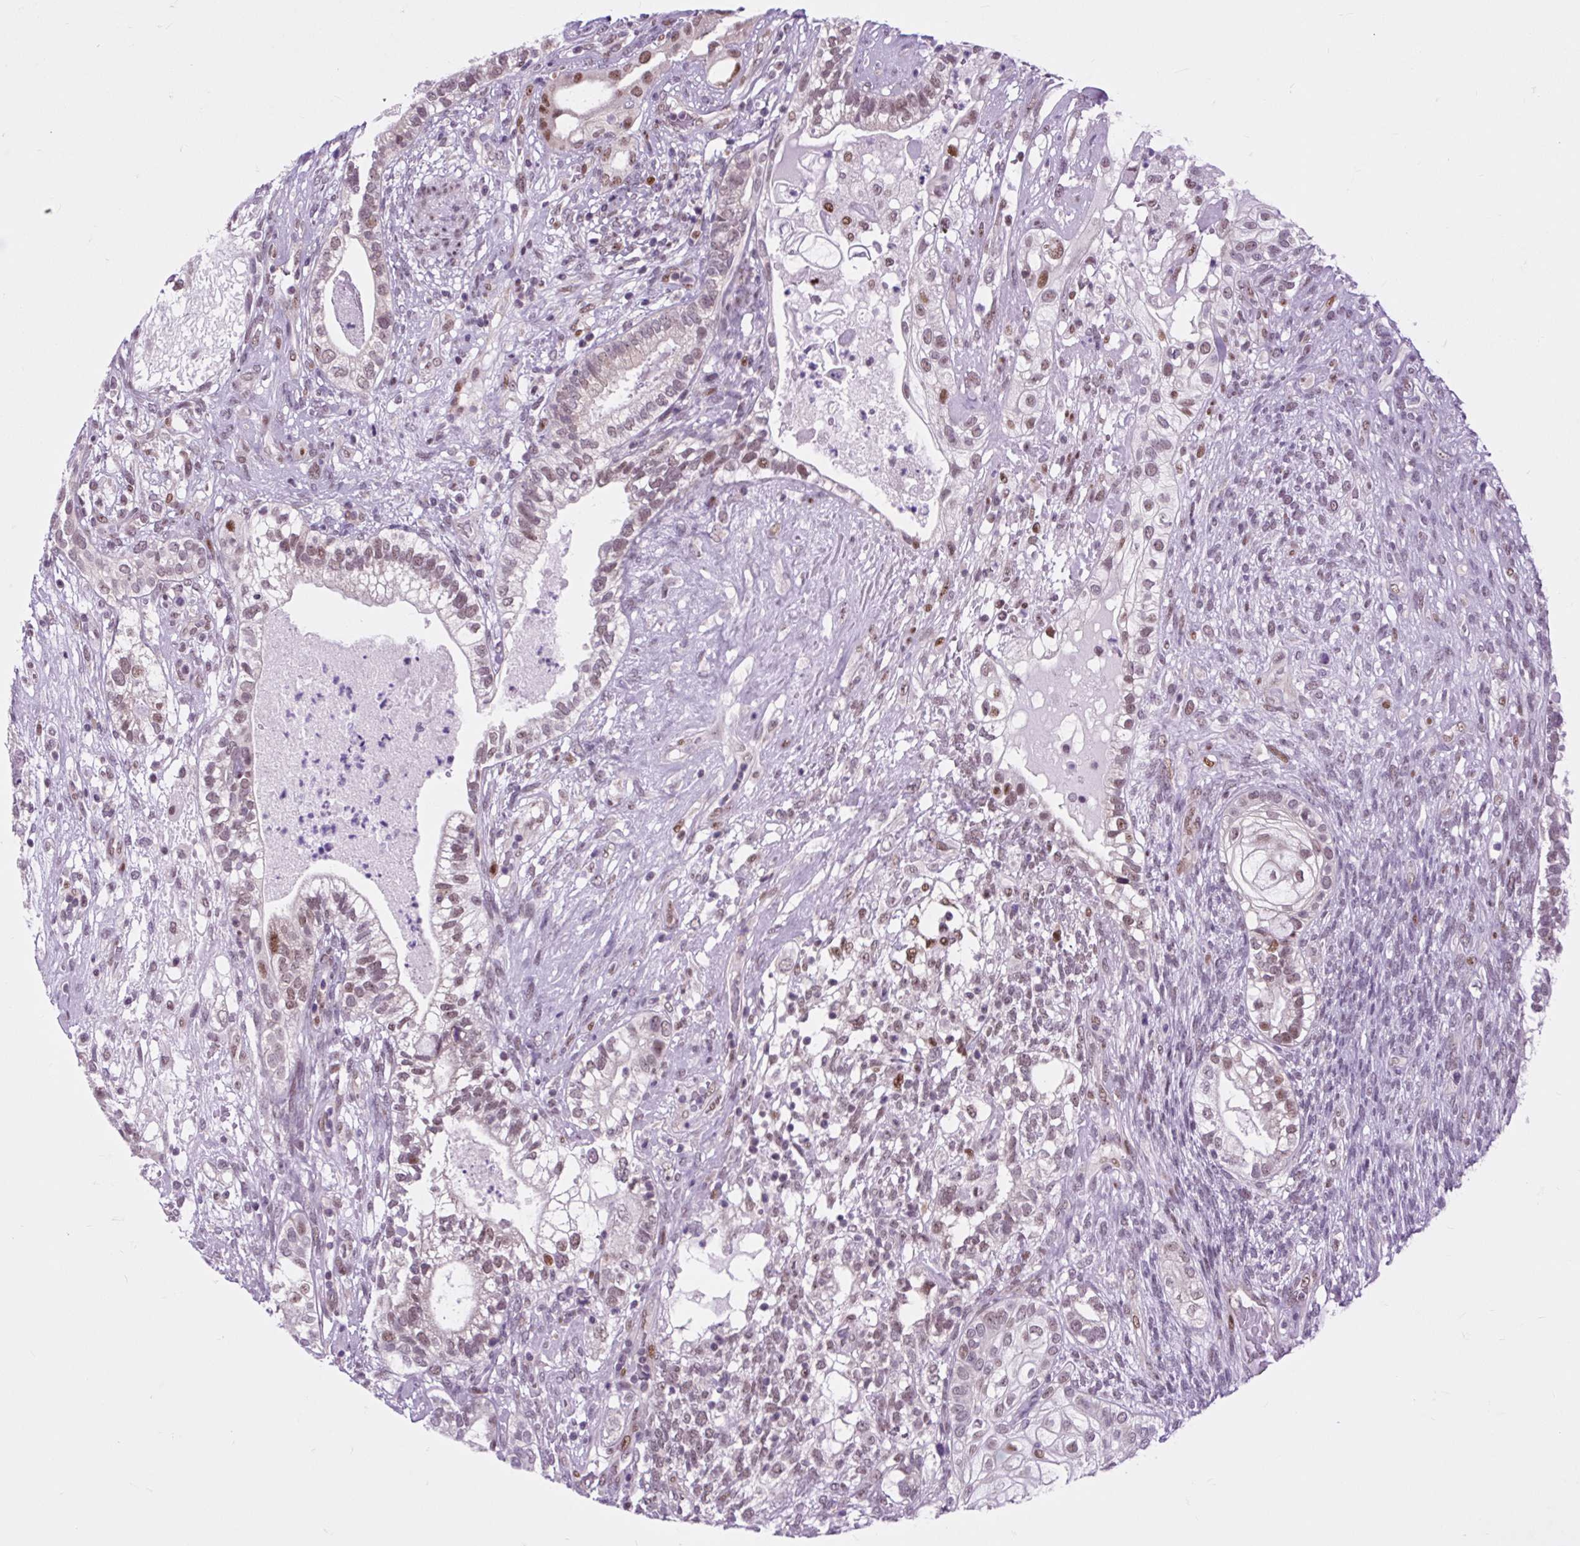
{"staining": {"intensity": "weak", "quantity": ">75%", "location": "nuclear"}, "tissue": "testis cancer", "cell_type": "Tumor cells", "image_type": "cancer", "snomed": [{"axis": "morphology", "description": "Seminoma, NOS"}, {"axis": "morphology", "description": "Carcinoma, Embryonal, NOS"}, {"axis": "topography", "description": "Testis"}], "caption": "A photomicrograph showing weak nuclear expression in approximately >75% of tumor cells in testis cancer (embryonal carcinoma), as visualized by brown immunohistochemical staining.", "gene": "CLK2", "patient": {"sex": "male", "age": 41}}